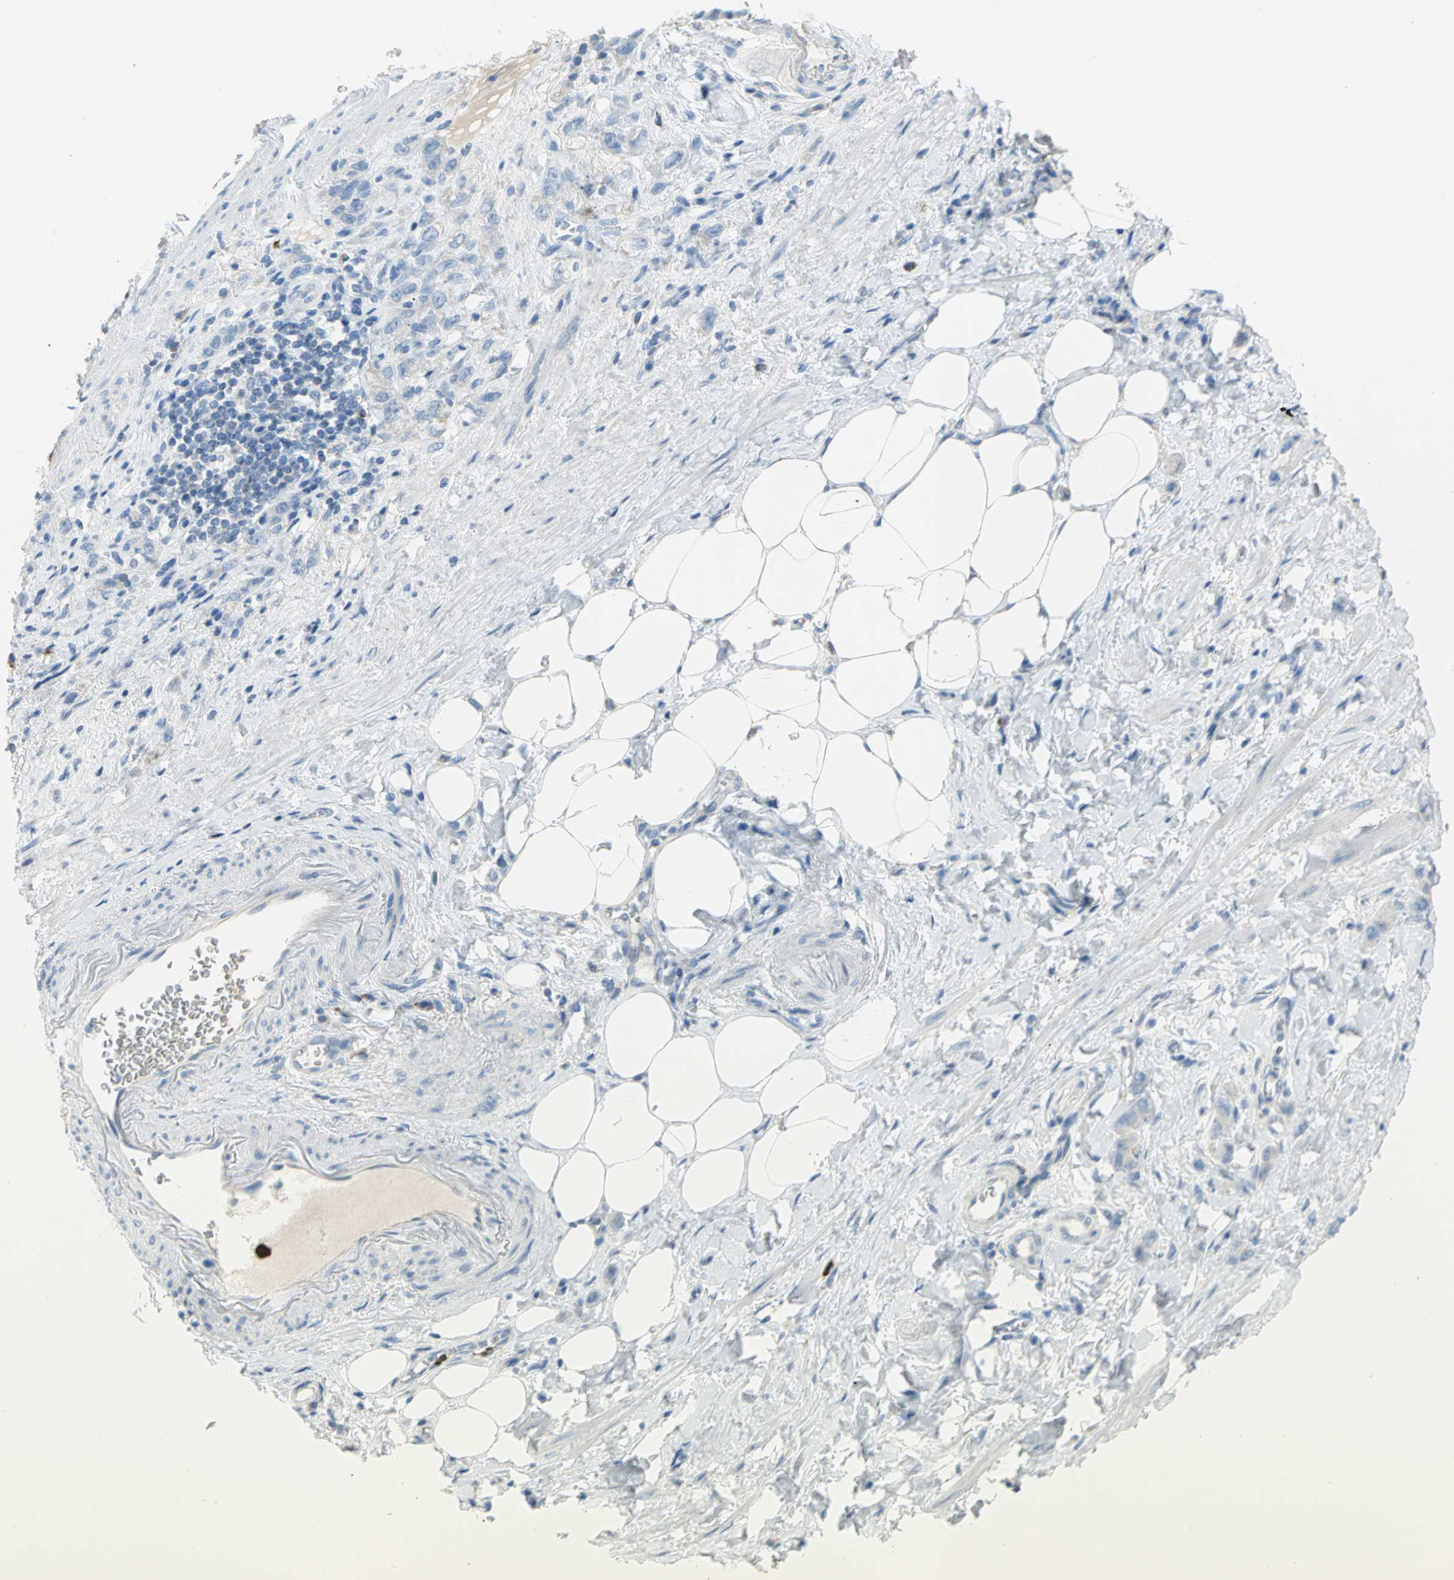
{"staining": {"intensity": "negative", "quantity": "none", "location": "none"}, "tissue": "stomach cancer", "cell_type": "Tumor cells", "image_type": "cancer", "snomed": [{"axis": "morphology", "description": "Adenocarcinoma, NOS"}, {"axis": "topography", "description": "Stomach"}], "caption": "This is an immunohistochemistry micrograph of stomach adenocarcinoma. There is no expression in tumor cells.", "gene": "ALOX15", "patient": {"sex": "male", "age": 82}}